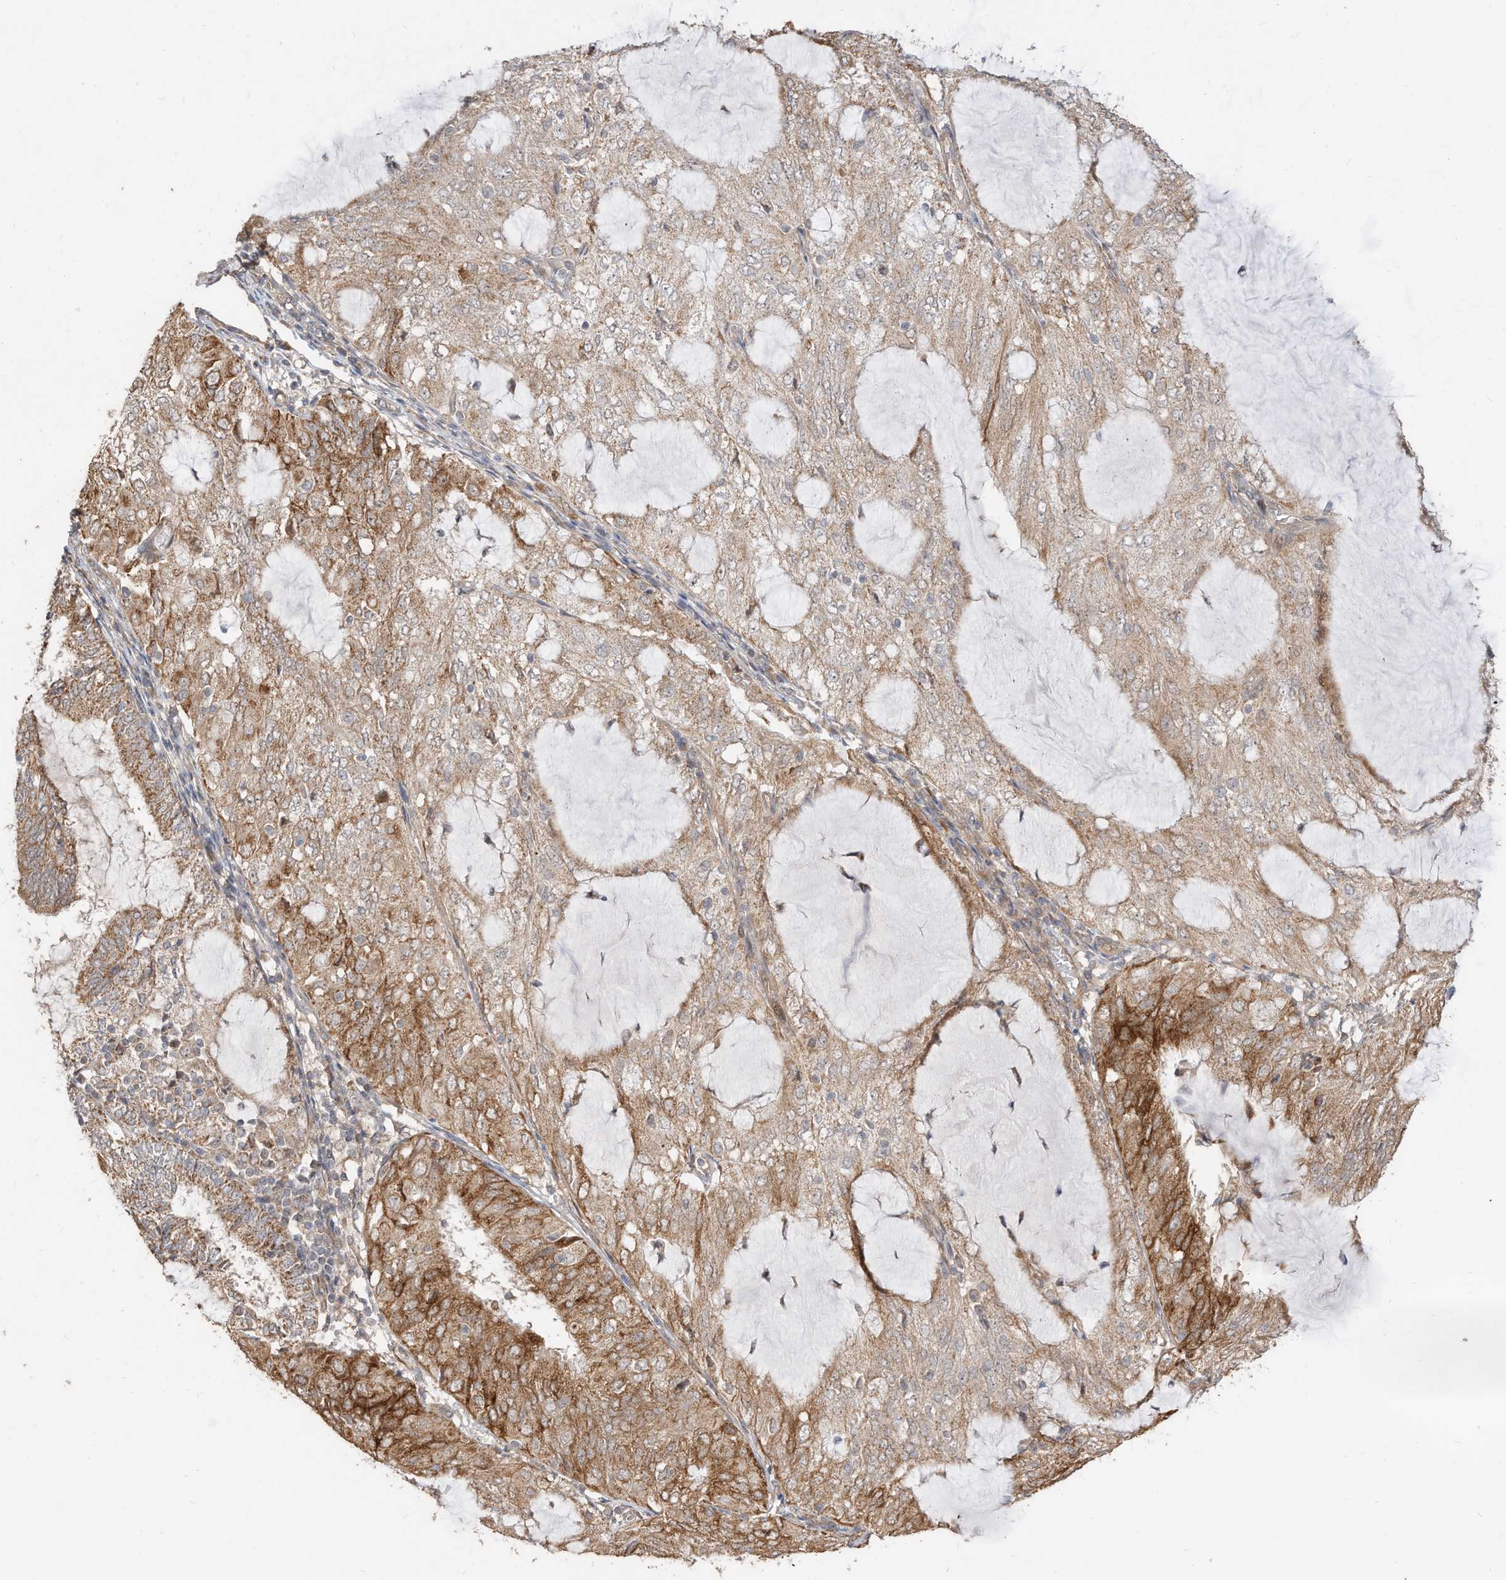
{"staining": {"intensity": "moderate", "quantity": "25%-75%", "location": "cytoplasmic/membranous"}, "tissue": "endometrial cancer", "cell_type": "Tumor cells", "image_type": "cancer", "snomed": [{"axis": "morphology", "description": "Adenocarcinoma, NOS"}, {"axis": "topography", "description": "Endometrium"}], "caption": "Immunohistochemical staining of human endometrial adenocarcinoma shows moderate cytoplasmic/membranous protein staining in approximately 25%-75% of tumor cells.", "gene": "CAGE1", "patient": {"sex": "female", "age": 81}}